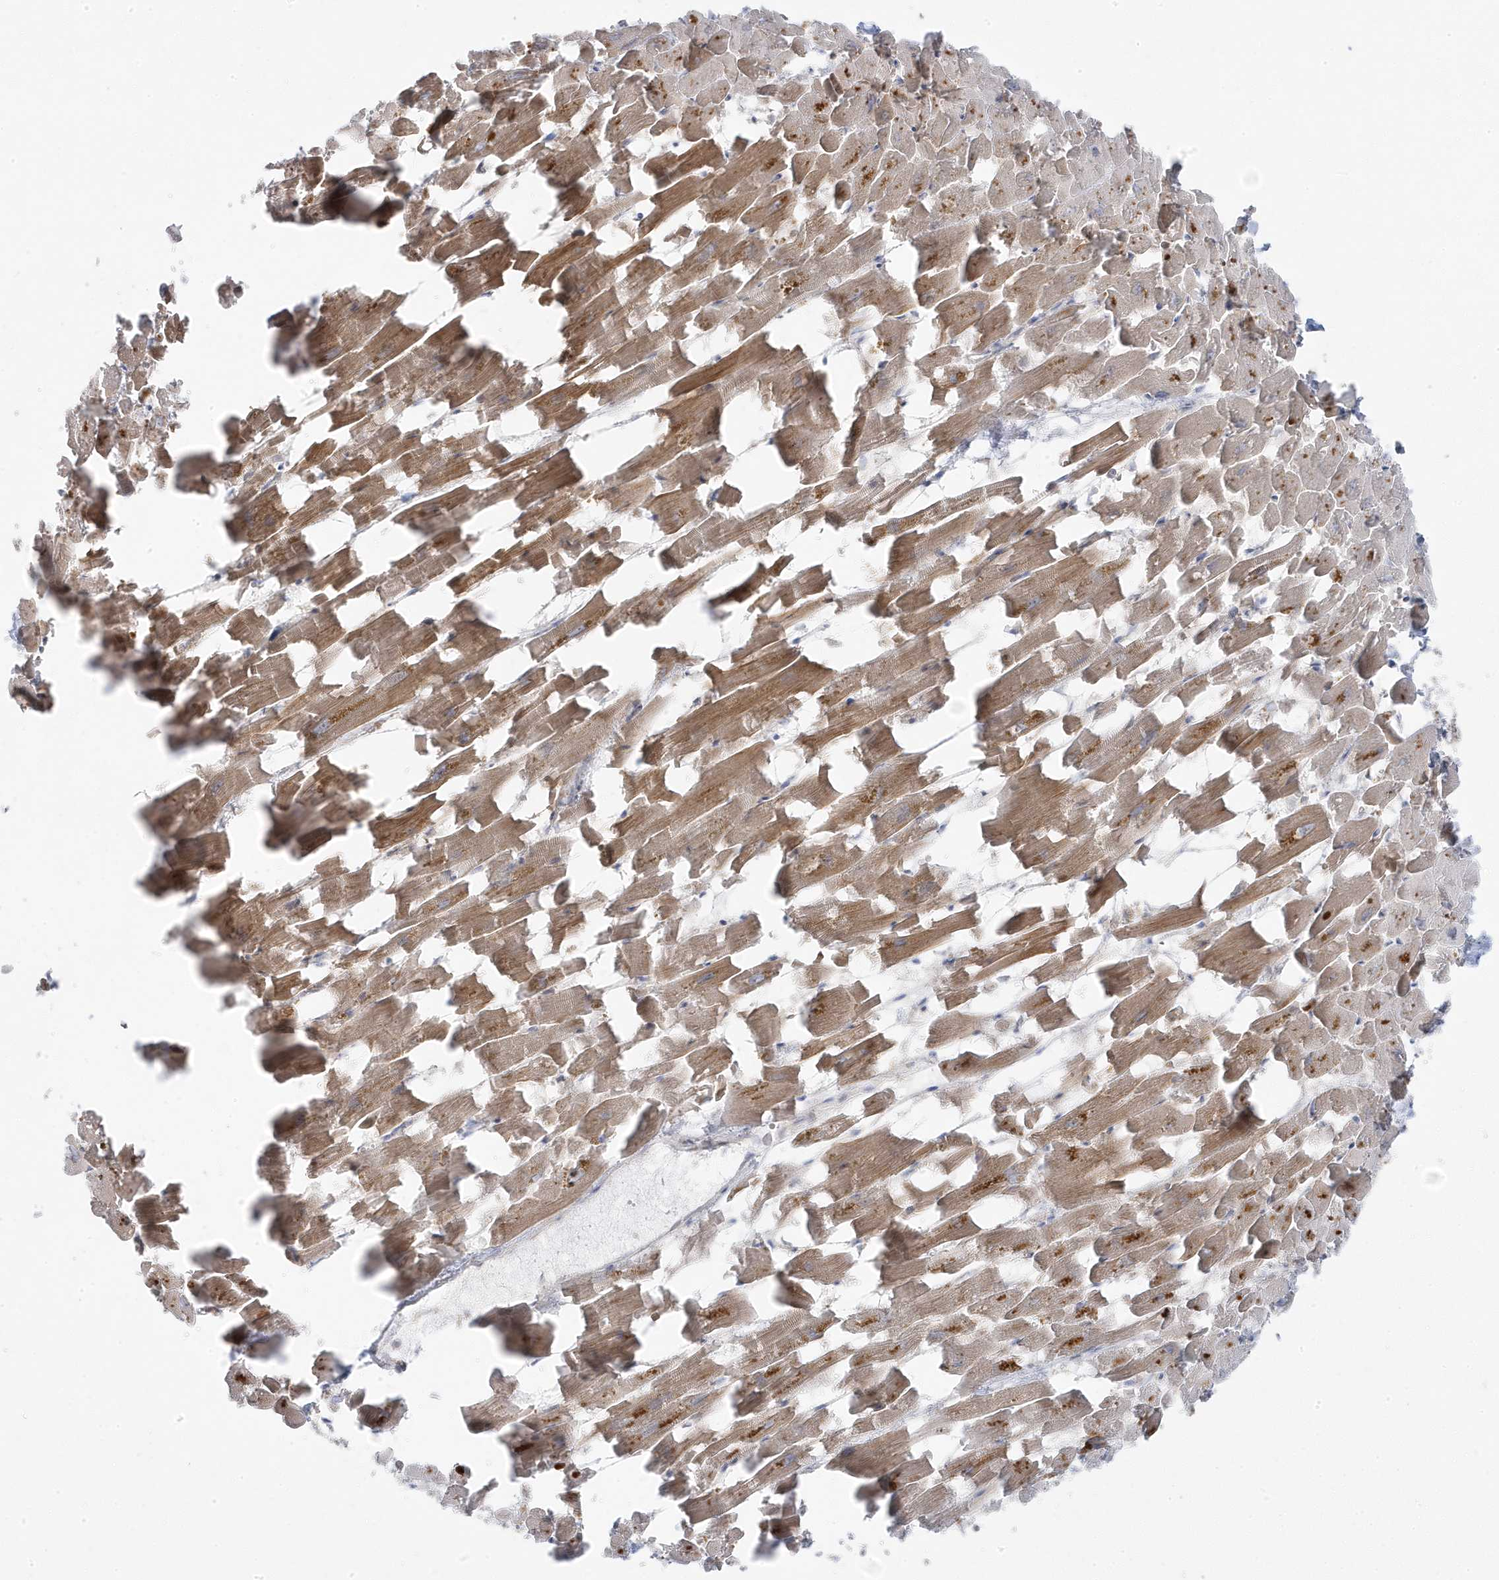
{"staining": {"intensity": "strong", "quantity": "25%-75%", "location": "cytoplasmic/membranous"}, "tissue": "heart muscle", "cell_type": "Cardiomyocytes", "image_type": "normal", "snomed": [{"axis": "morphology", "description": "Normal tissue, NOS"}, {"axis": "topography", "description": "Heart"}], "caption": "Cardiomyocytes demonstrate strong cytoplasmic/membranous expression in approximately 25%-75% of cells in benign heart muscle. (Brightfield microscopy of DAB IHC at high magnification).", "gene": "ZNF654", "patient": {"sex": "female", "age": 64}}